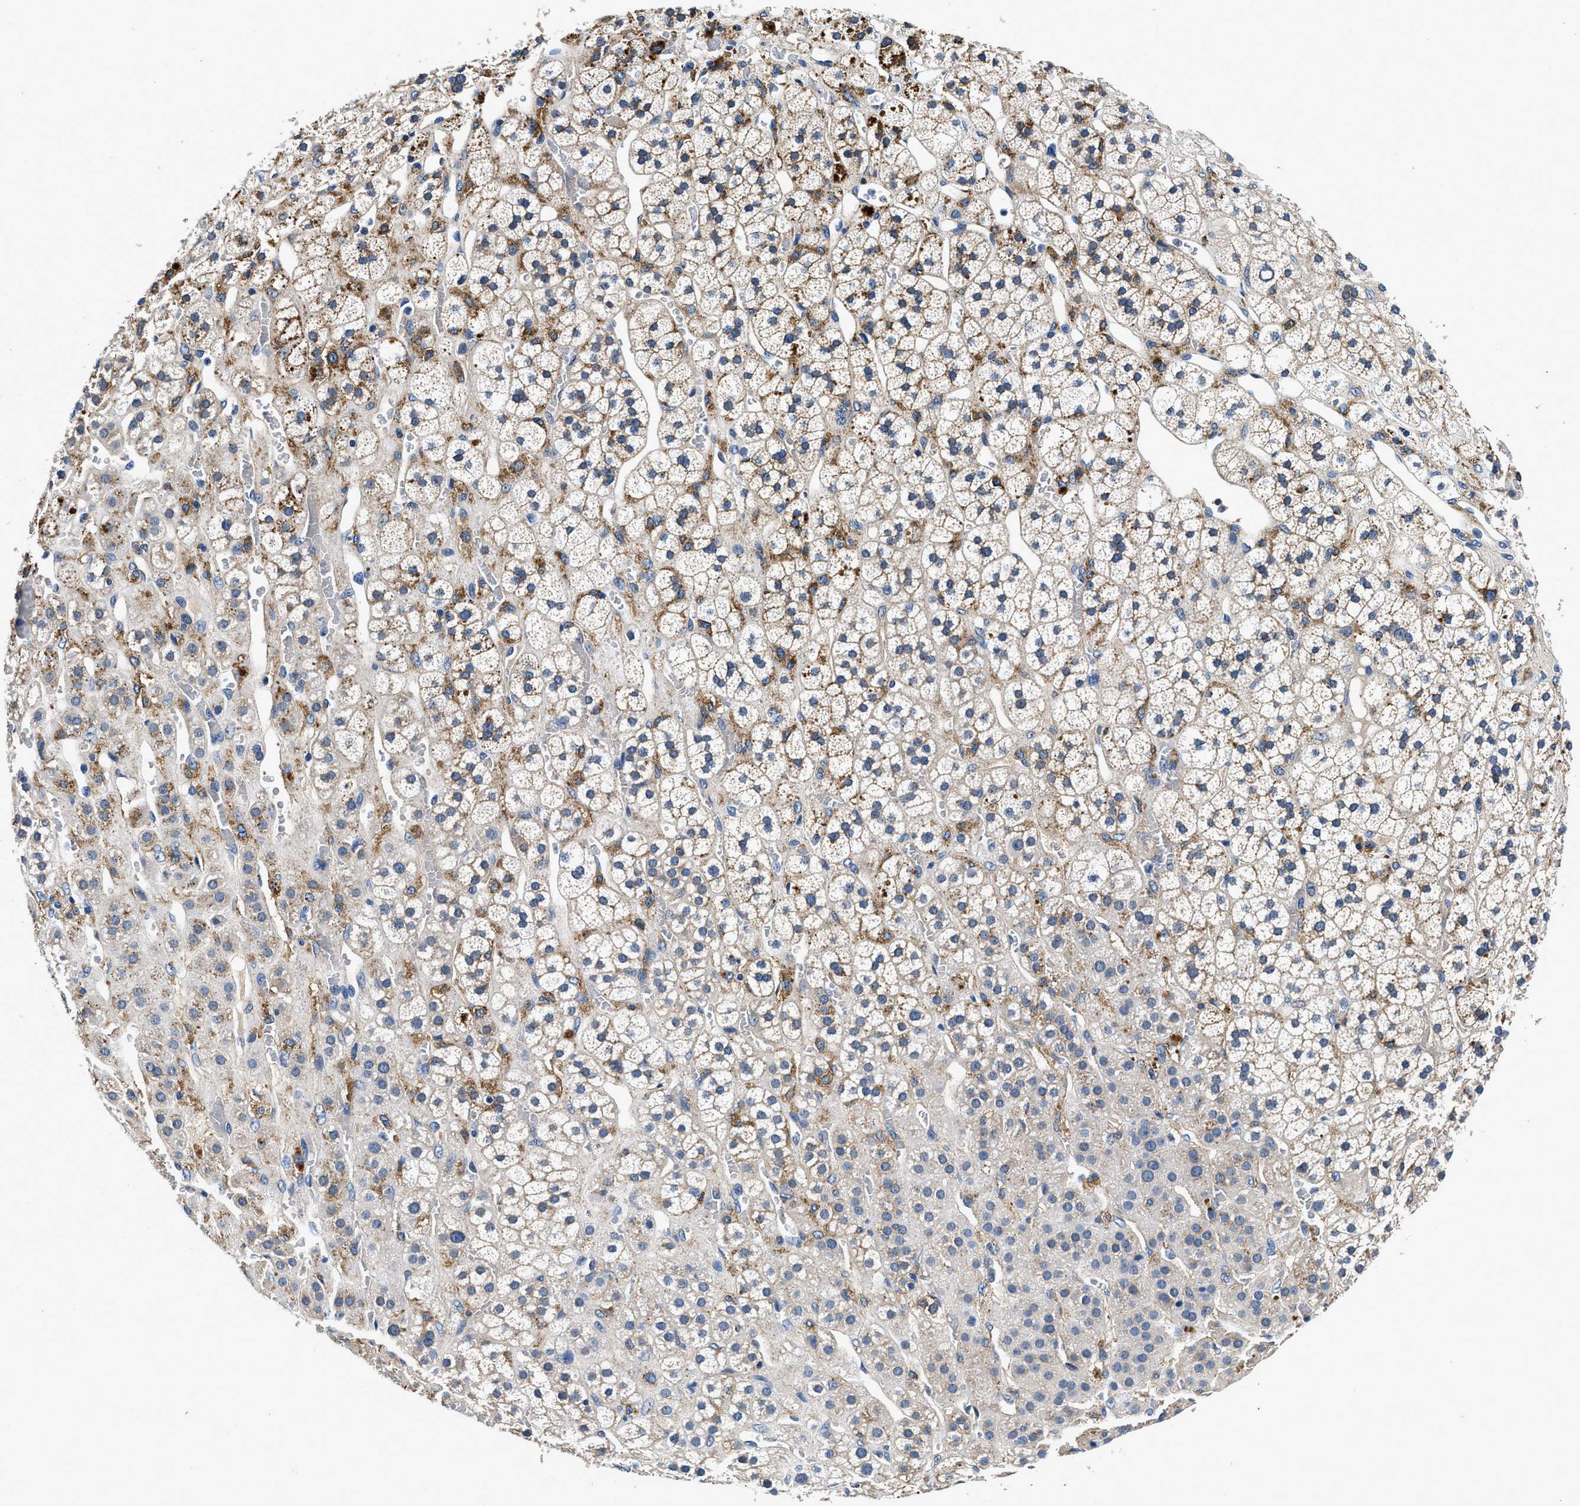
{"staining": {"intensity": "moderate", "quantity": "<25%", "location": "cytoplasmic/membranous"}, "tissue": "adrenal gland", "cell_type": "Glandular cells", "image_type": "normal", "snomed": [{"axis": "morphology", "description": "Normal tissue, NOS"}, {"axis": "topography", "description": "Adrenal gland"}], "caption": "IHC image of benign adrenal gland: human adrenal gland stained using IHC exhibits low levels of moderate protein expression localized specifically in the cytoplasmic/membranous of glandular cells, appearing as a cytoplasmic/membranous brown color.", "gene": "ZFAND3", "patient": {"sex": "male", "age": 56}}